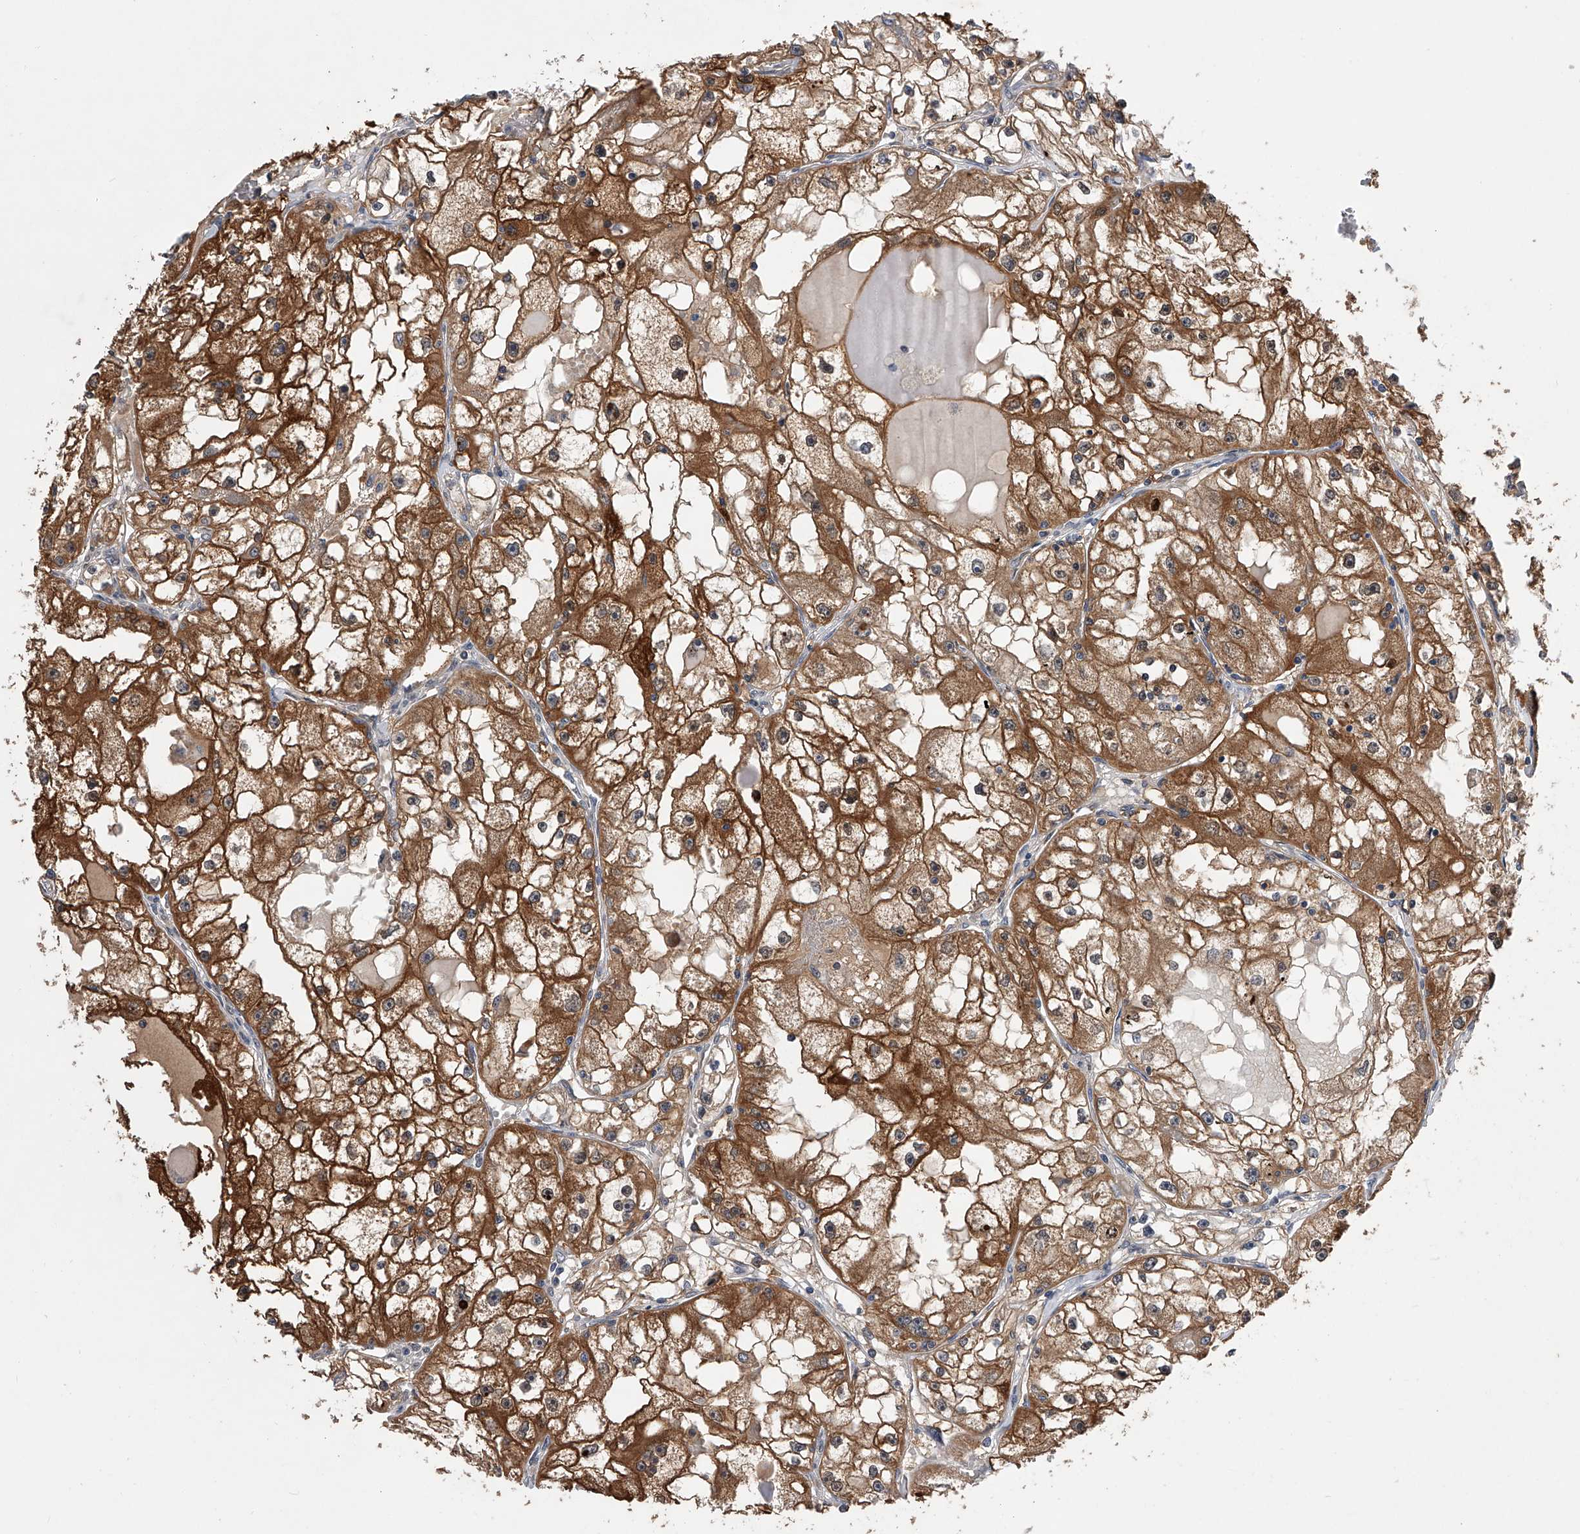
{"staining": {"intensity": "strong", "quantity": ">75%", "location": "cytoplasmic/membranous"}, "tissue": "renal cancer", "cell_type": "Tumor cells", "image_type": "cancer", "snomed": [{"axis": "morphology", "description": "Adenocarcinoma, NOS"}, {"axis": "topography", "description": "Kidney"}], "caption": "High-power microscopy captured an immunohistochemistry histopathology image of renal cancer, revealing strong cytoplasmic/membranous positivity in about >75% of tumor cells. Nuclei are stained in blue.", "gene": "BHLHE23", "patient": {"sex": "male", "age": 56}}